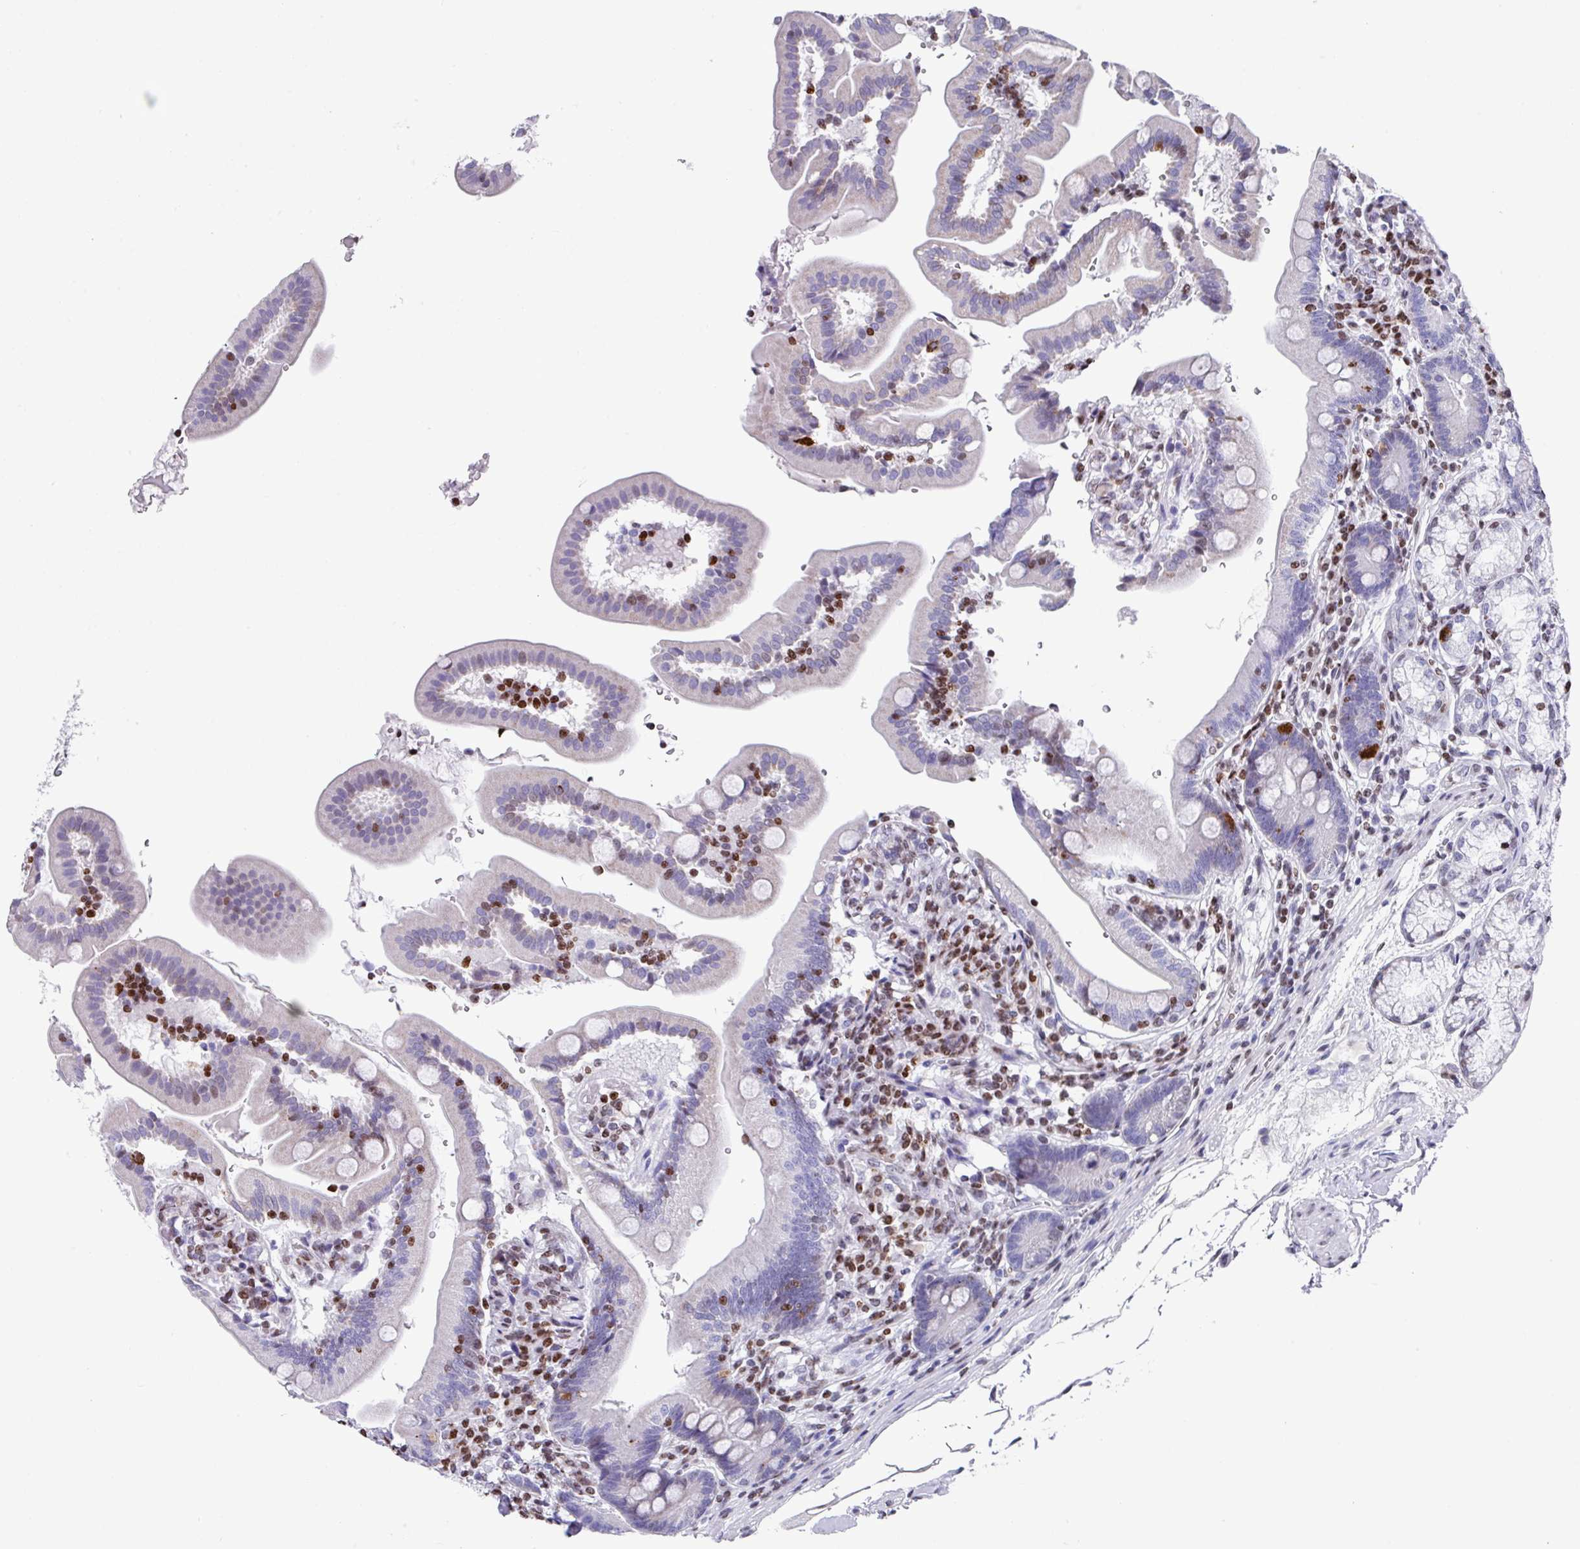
{"staining": {"intensity": "moderate", "quantity": "<25%", "location": "nuclear"}, "tissue": "duodenum", "cell_type": "Glandular cells", "image_type": "normal", "snomed": [{"axis": "morphology", "description": "Normal tissue, NOS"}, {"axis": "topography", "description": "Duodenum"}], "caption": "Immunohistochemistry (IHC) histopathology image of benign duodenum: duodenum stained using immunohistochemistry displays low levels of moderate protein expression localized specifically in the nuclear of glandular cells, appearing as a nuclear brown color.", "gene": "TCF3", "patient": {"sex": "female", "age": 67}}